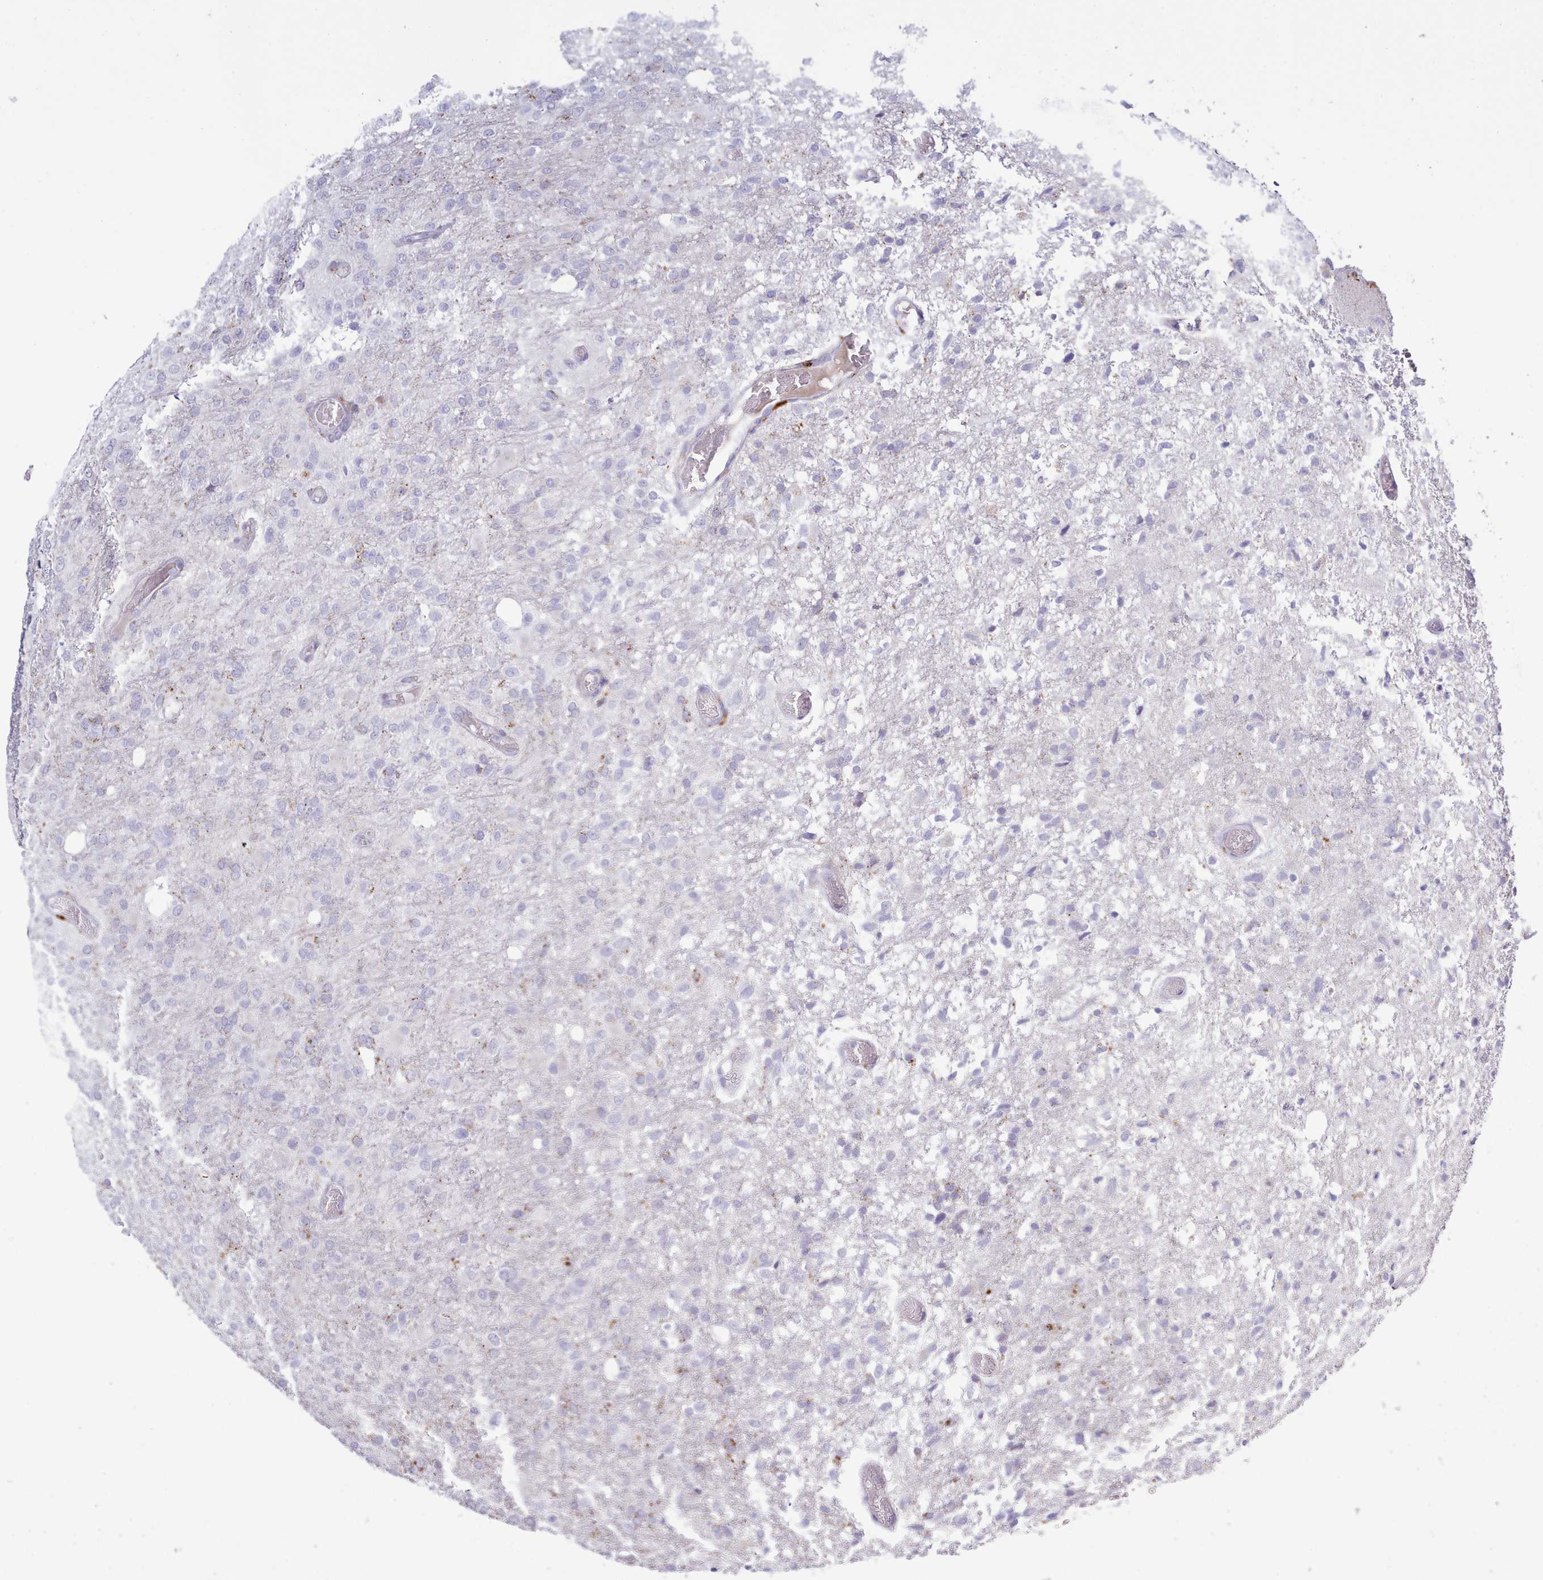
{"staining": {"intensity": "negative", "quantity": "none", "location": "none"}, "tissue": "glioma", "cell_type": "Tumor cells", "image_type": "cancer", "snomed": [{"axis": "morphology", "description": "Glioma, malignant, High grade"}, {"axis": "topography", "description": "Brain"}], "caption": "This is an immunohistochemistry histopathology image of glioma. There is no expression in tumor cells.", "gene": "SRD5A1", "patient": {"sex": "female", "age": 74}}